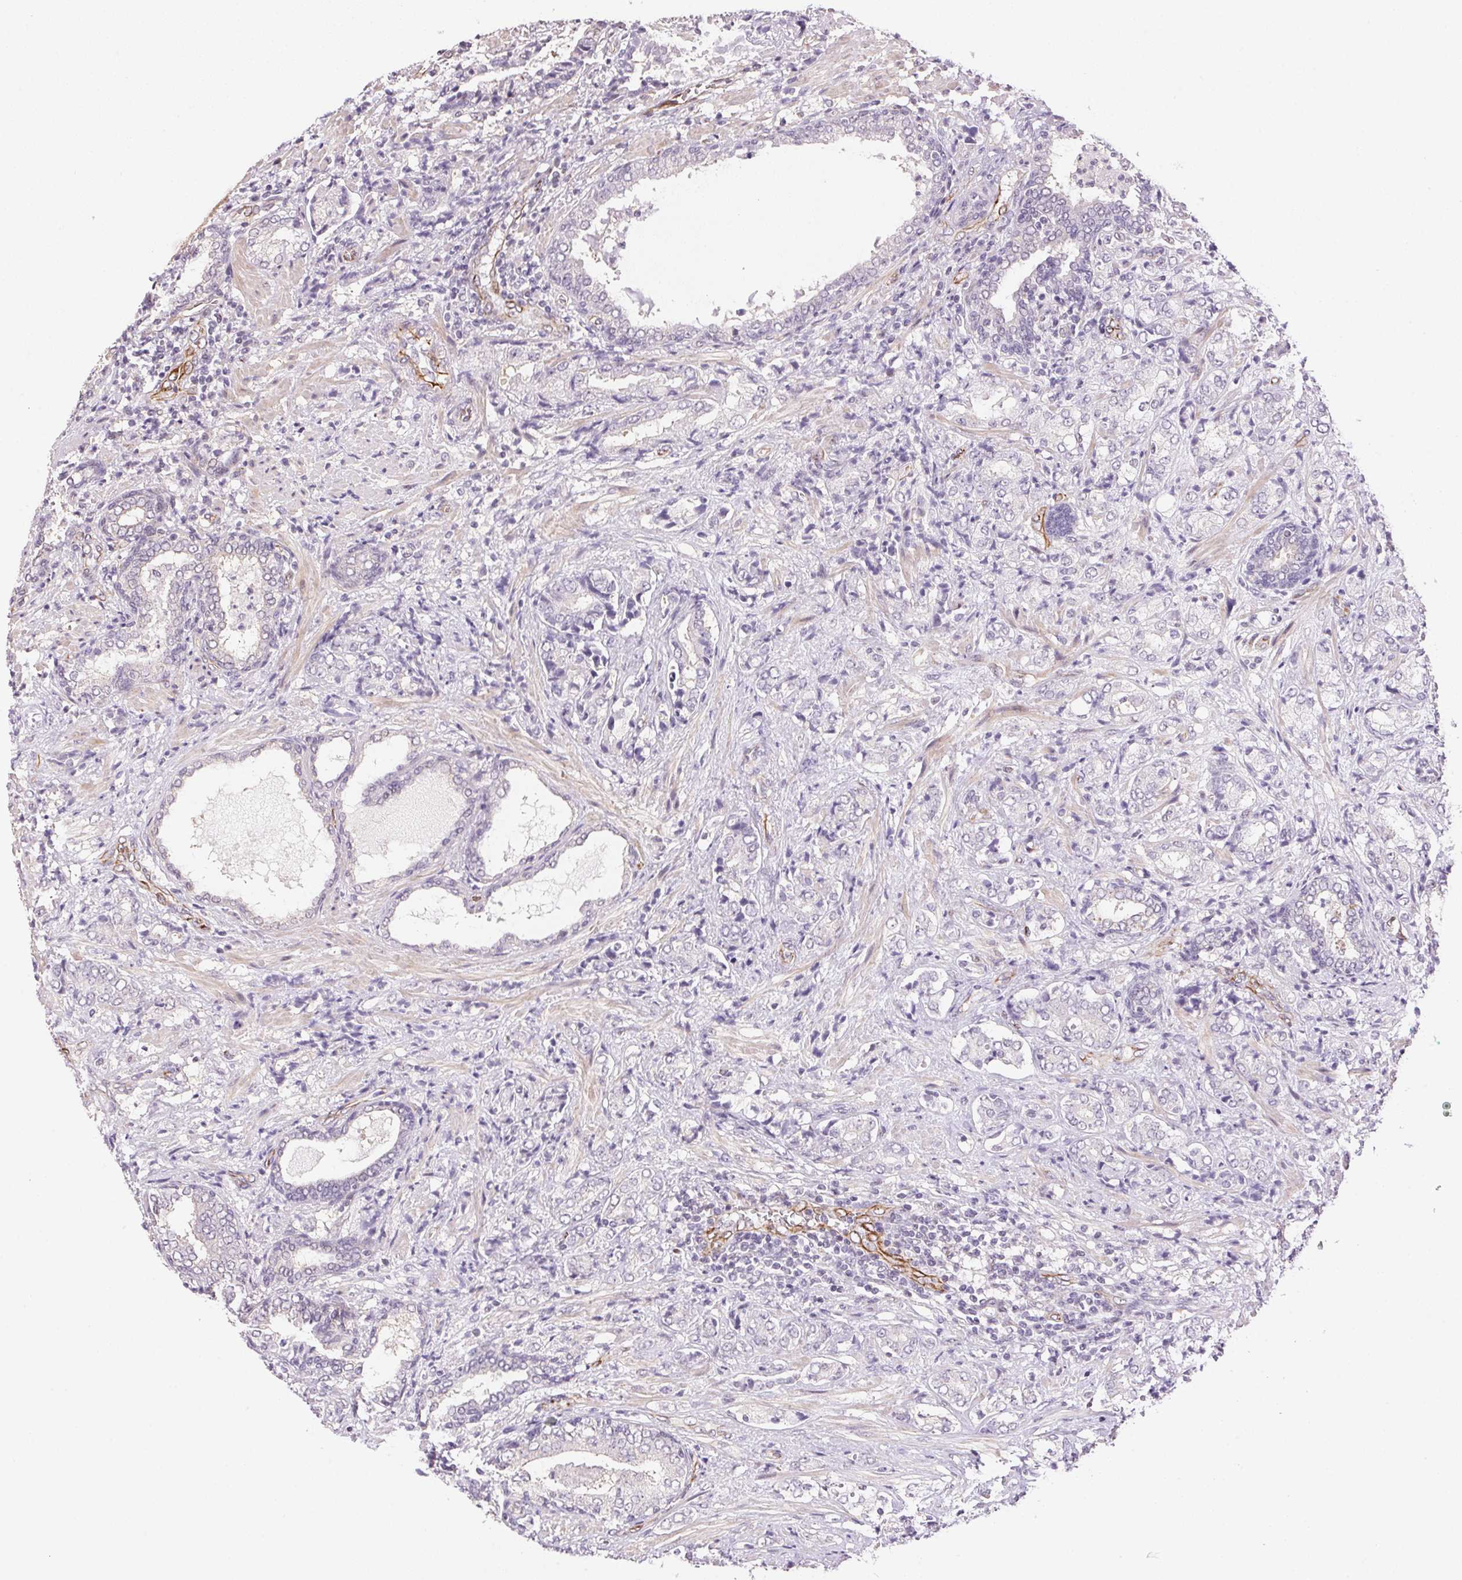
{"staining": {"intensity": "negative", "quantity": "none", "location": "none"}, "tissue": "prostate cancer", "cell_type": "Tumor cells", "image_type": "cancer", "snomed": [{"axis": "morphology", "description": "Adenocarcinoma, High grade"}, {"axis": "topography", "description": "Prostate"}], "caption": "High magnification brightfield microscopy of prostate cancer (high-grade adenocarcinoma) stained with DAB (brown) and counterstained with hematoxylin (blue): tumor cells show no significant positivity.", "gene": "GYG2", "patient": {"sex": "male", "age": 62}}